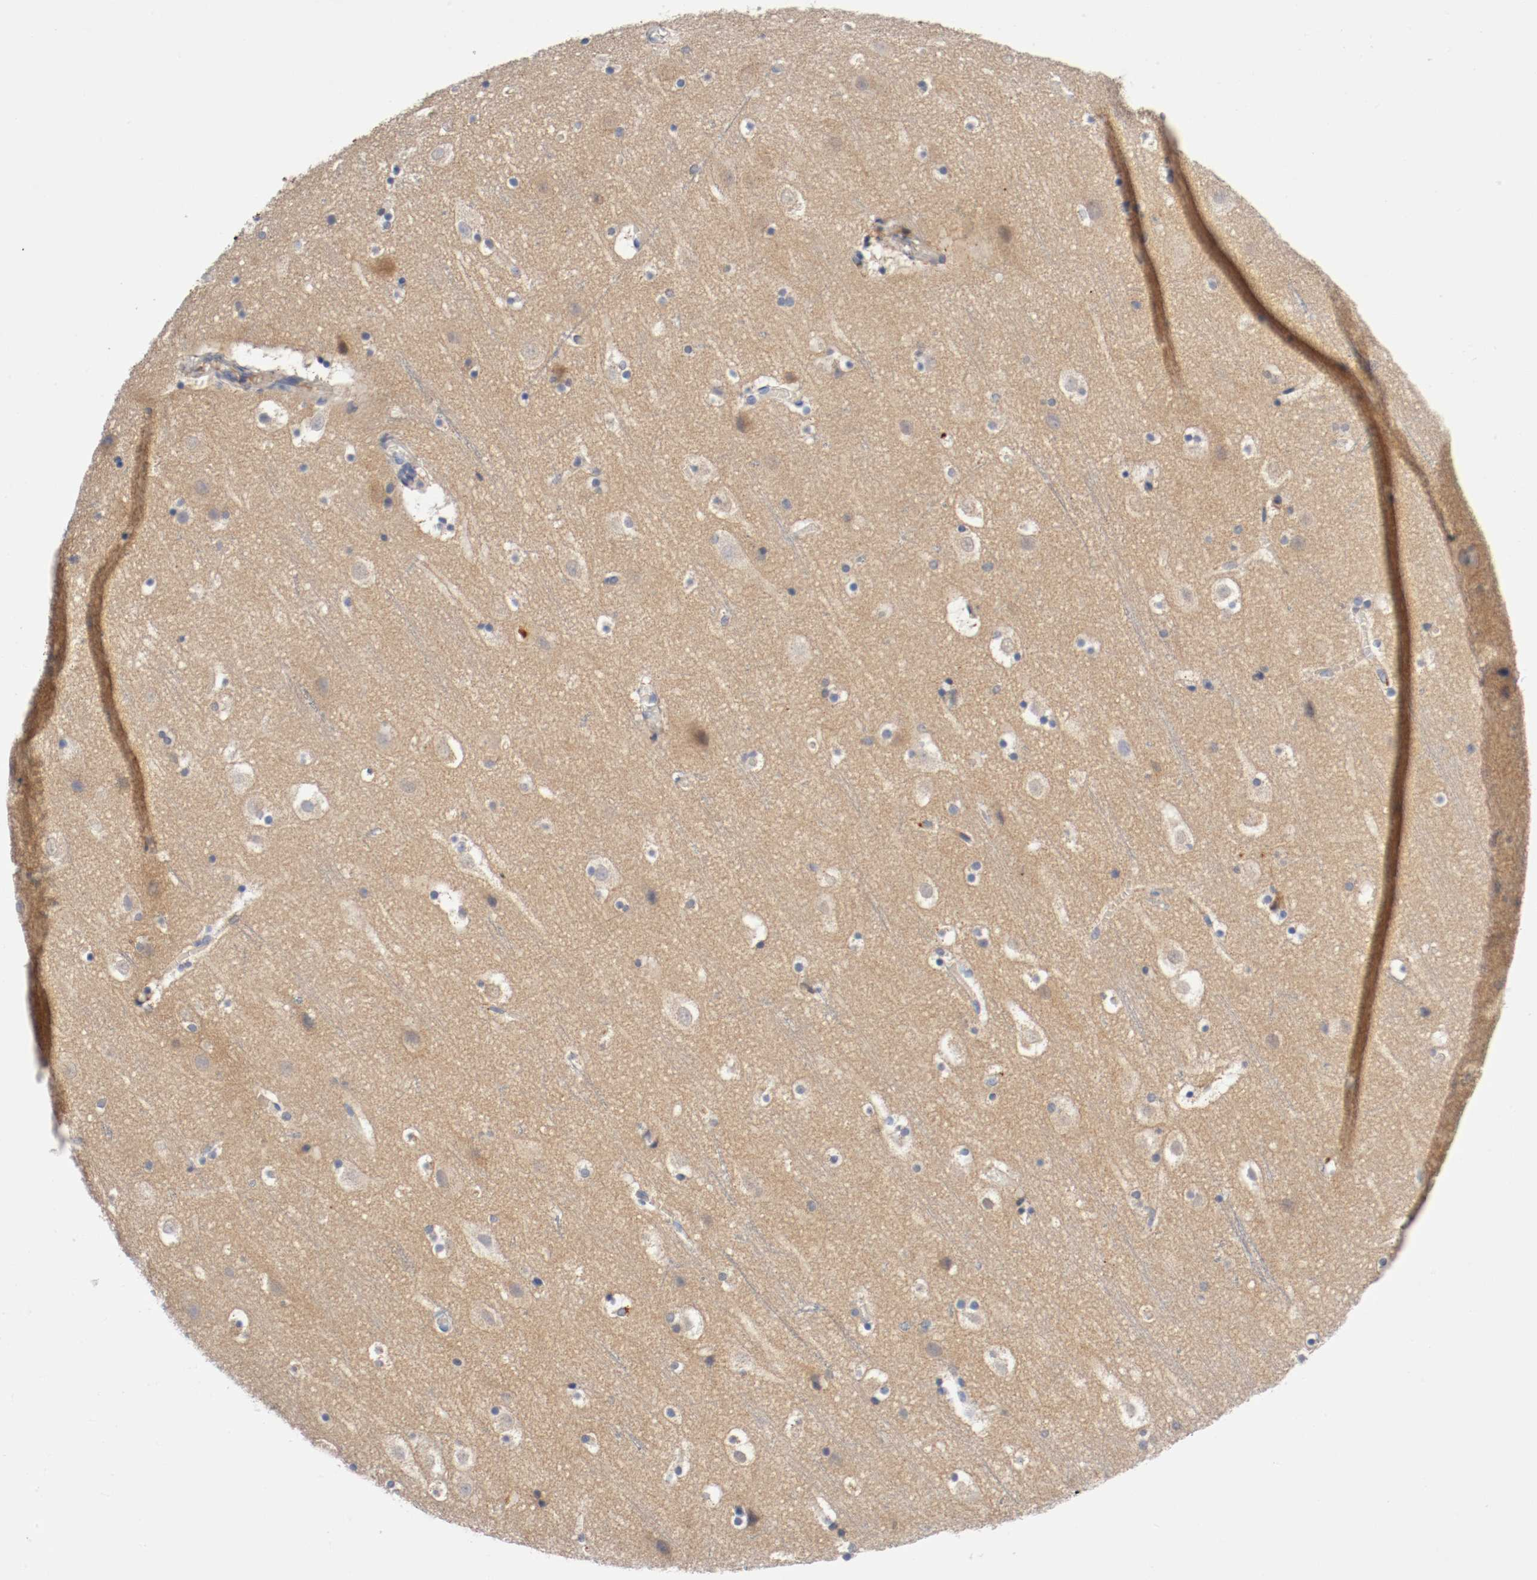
{"staining": {"intensity": "weak", "quantity": "25%-75%", "location": "cytoplasmic/membranous"}, "tissue": "cerebral cortex", "cell_type": "Endothelial cells", "image_type": "normal", "snomed": [{"axis": "morphology", "description": "Normal tissue, NOS"}, {"axis": "topography", "description": "Cerebral cortex"}], "caption": "DAB immunohistochemical staining of normal cerebral cortex displays weak cytoplasmic/membranous protein expression in about 25%-75% of endothelial cells.", "gene": "PCSK6", "patient": {"sex": "male", "age": 45}}